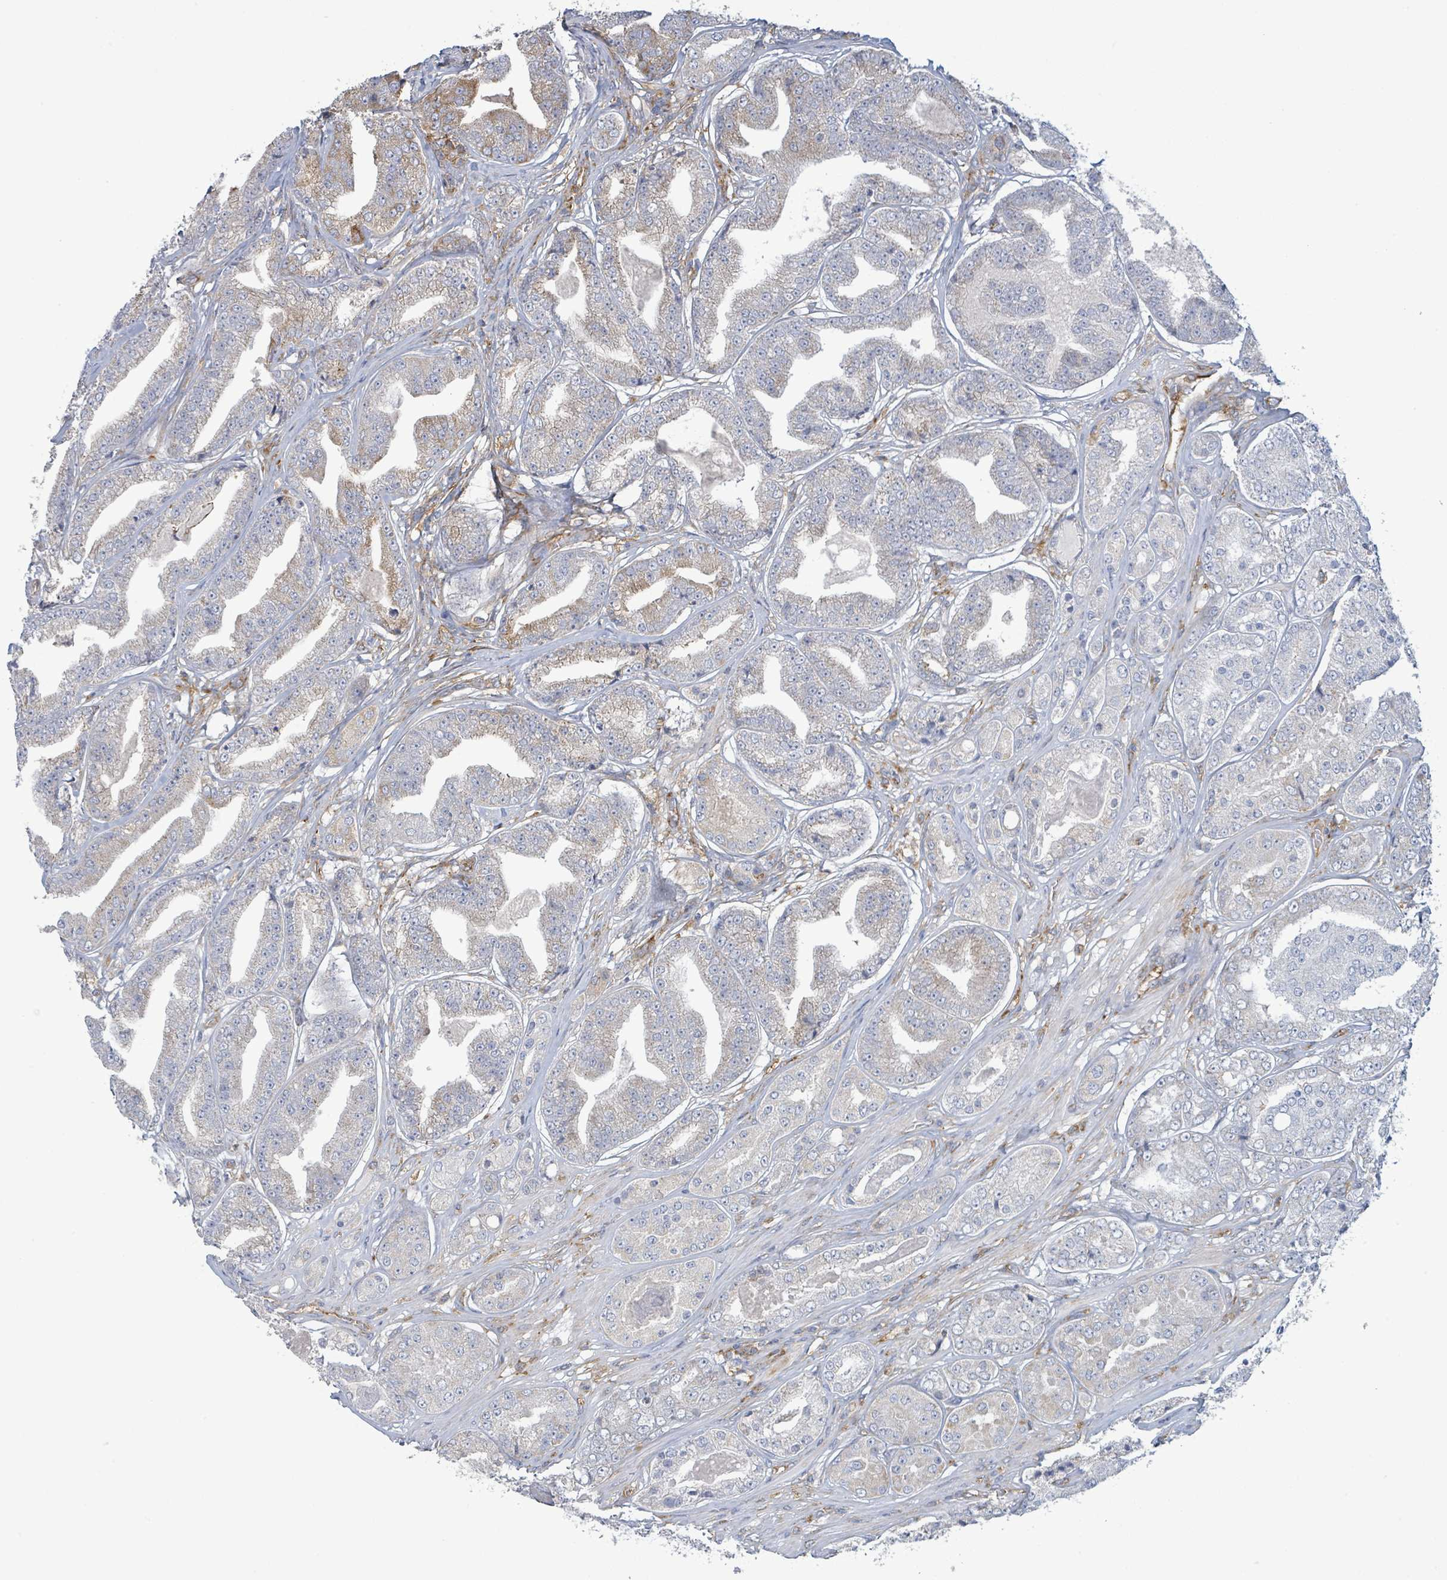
{"staining": {"intensity": "negative", "quantity": "none", "location": "none"}, "tissue": "prostate cancer", "cell_type": "Tumor cells", "image_type": "cancer", "snomed": [{"axis": "morphology", "description": "Adenocarcinoma, High grade"}, {"axis": "topography", "description": "Prostate"}], "caption": "Tumor cells are negative for brown protein staining in high-grade adenocarcinoma (prostate).", "gene": "EGFL7", "patient": {"sex": "male", "age": 63}}